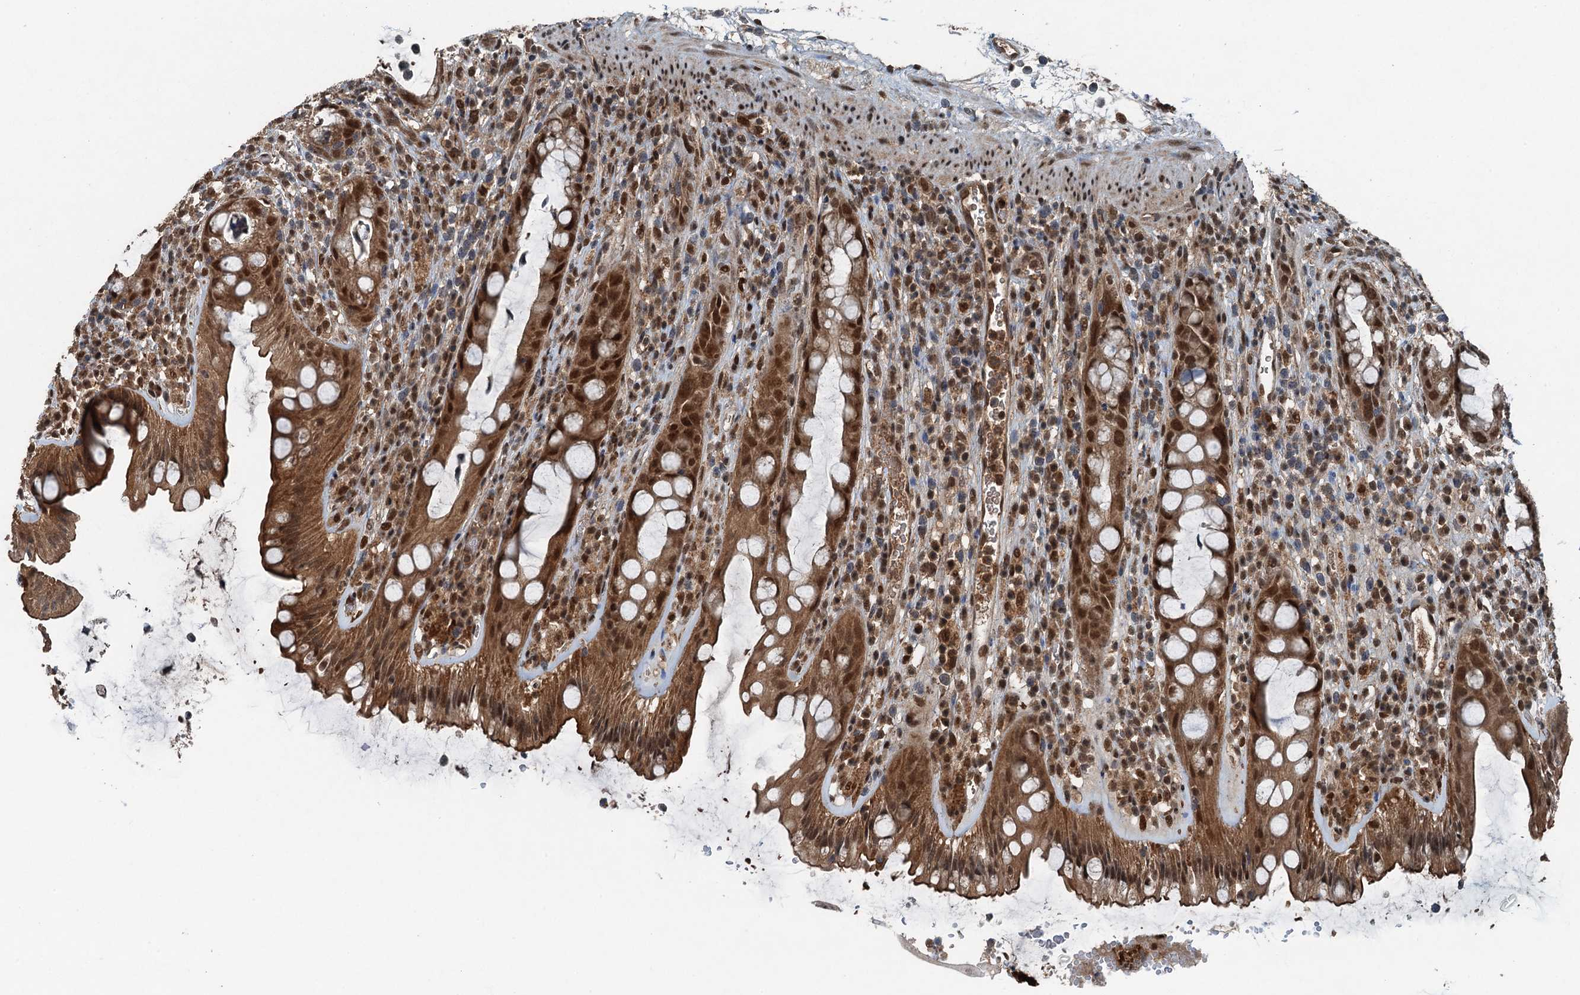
{"staining": {"intensity": "strong", "quantity": ">75%", "location": "cytoplasmic/membranous,nuclear"}, "tissue": "rectum", "cell_type": "Glandular cells", "image_type": "normal", "snomed": [{"axis": "morphology", "description": "Normal tissue, NOS"}, {"axis": "topography", "description": "Rectum"}], "caption": "IHC of normal rectum displays high levels of strong cytoplasmic/membranous,nuclear staining in approximately >75% of glandular cells.", "gene": "UBXN6", "patient": {"sex": "female", "age": 57}}